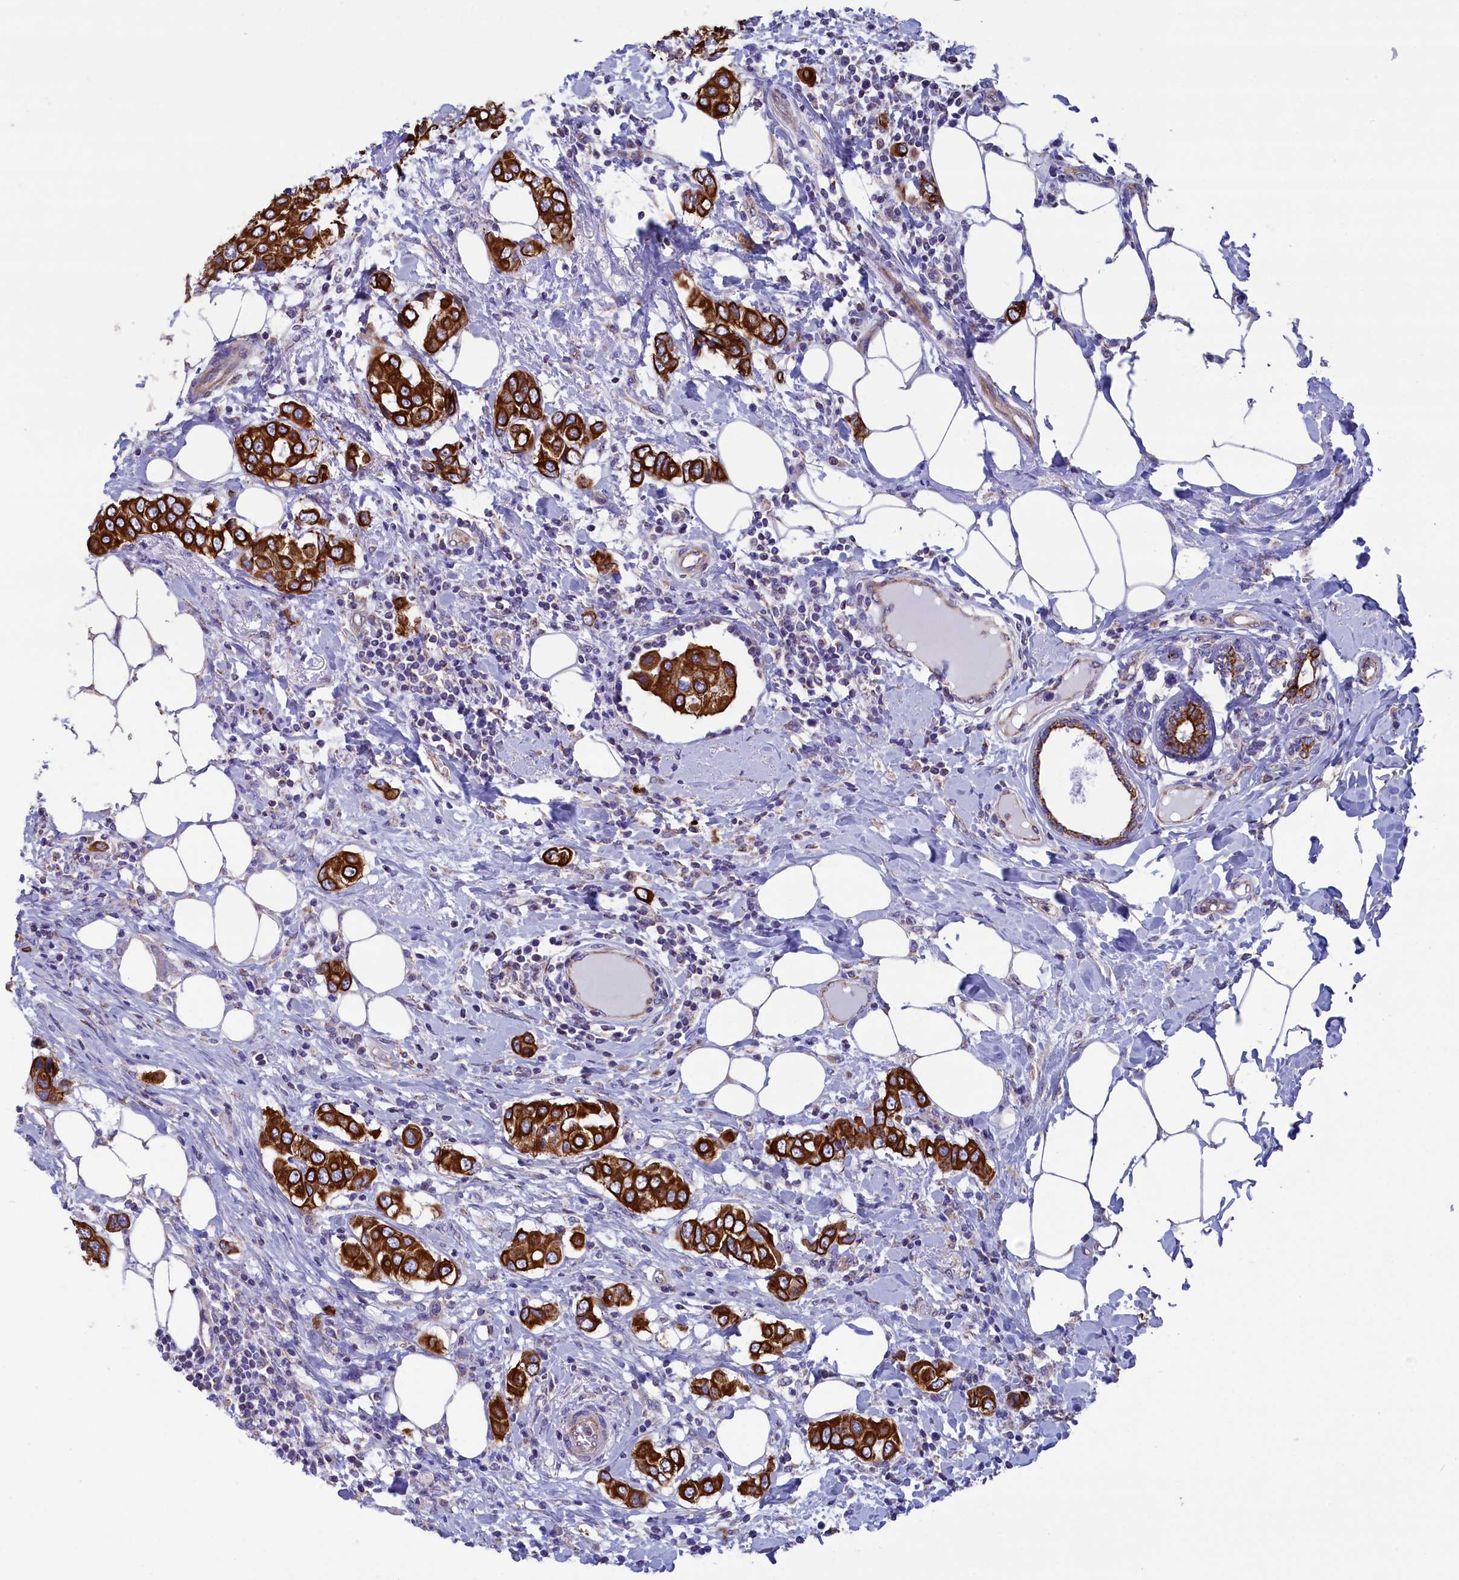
{"staining": {"intensity": "strong", "quantity": ">75%", "location": "cytoplasmic/membranous"}, "tissue": "breast cancer", "cell_type": "Tumor cells", "image_type": "cancer", "snomed": [{"axis": "morphology", "description": "Lobular carcinoma"}, {"axis": "topography", "description": "Breast"}], "caption": "Immunohistochemical staining of breast cancer (lobular carcinoma) shows high levels of strong cytoplasmic/membranous protein expression in about >75% of tumor cells.", "gene": "GATB", "patient": {"sex": "female", "age": 51}}